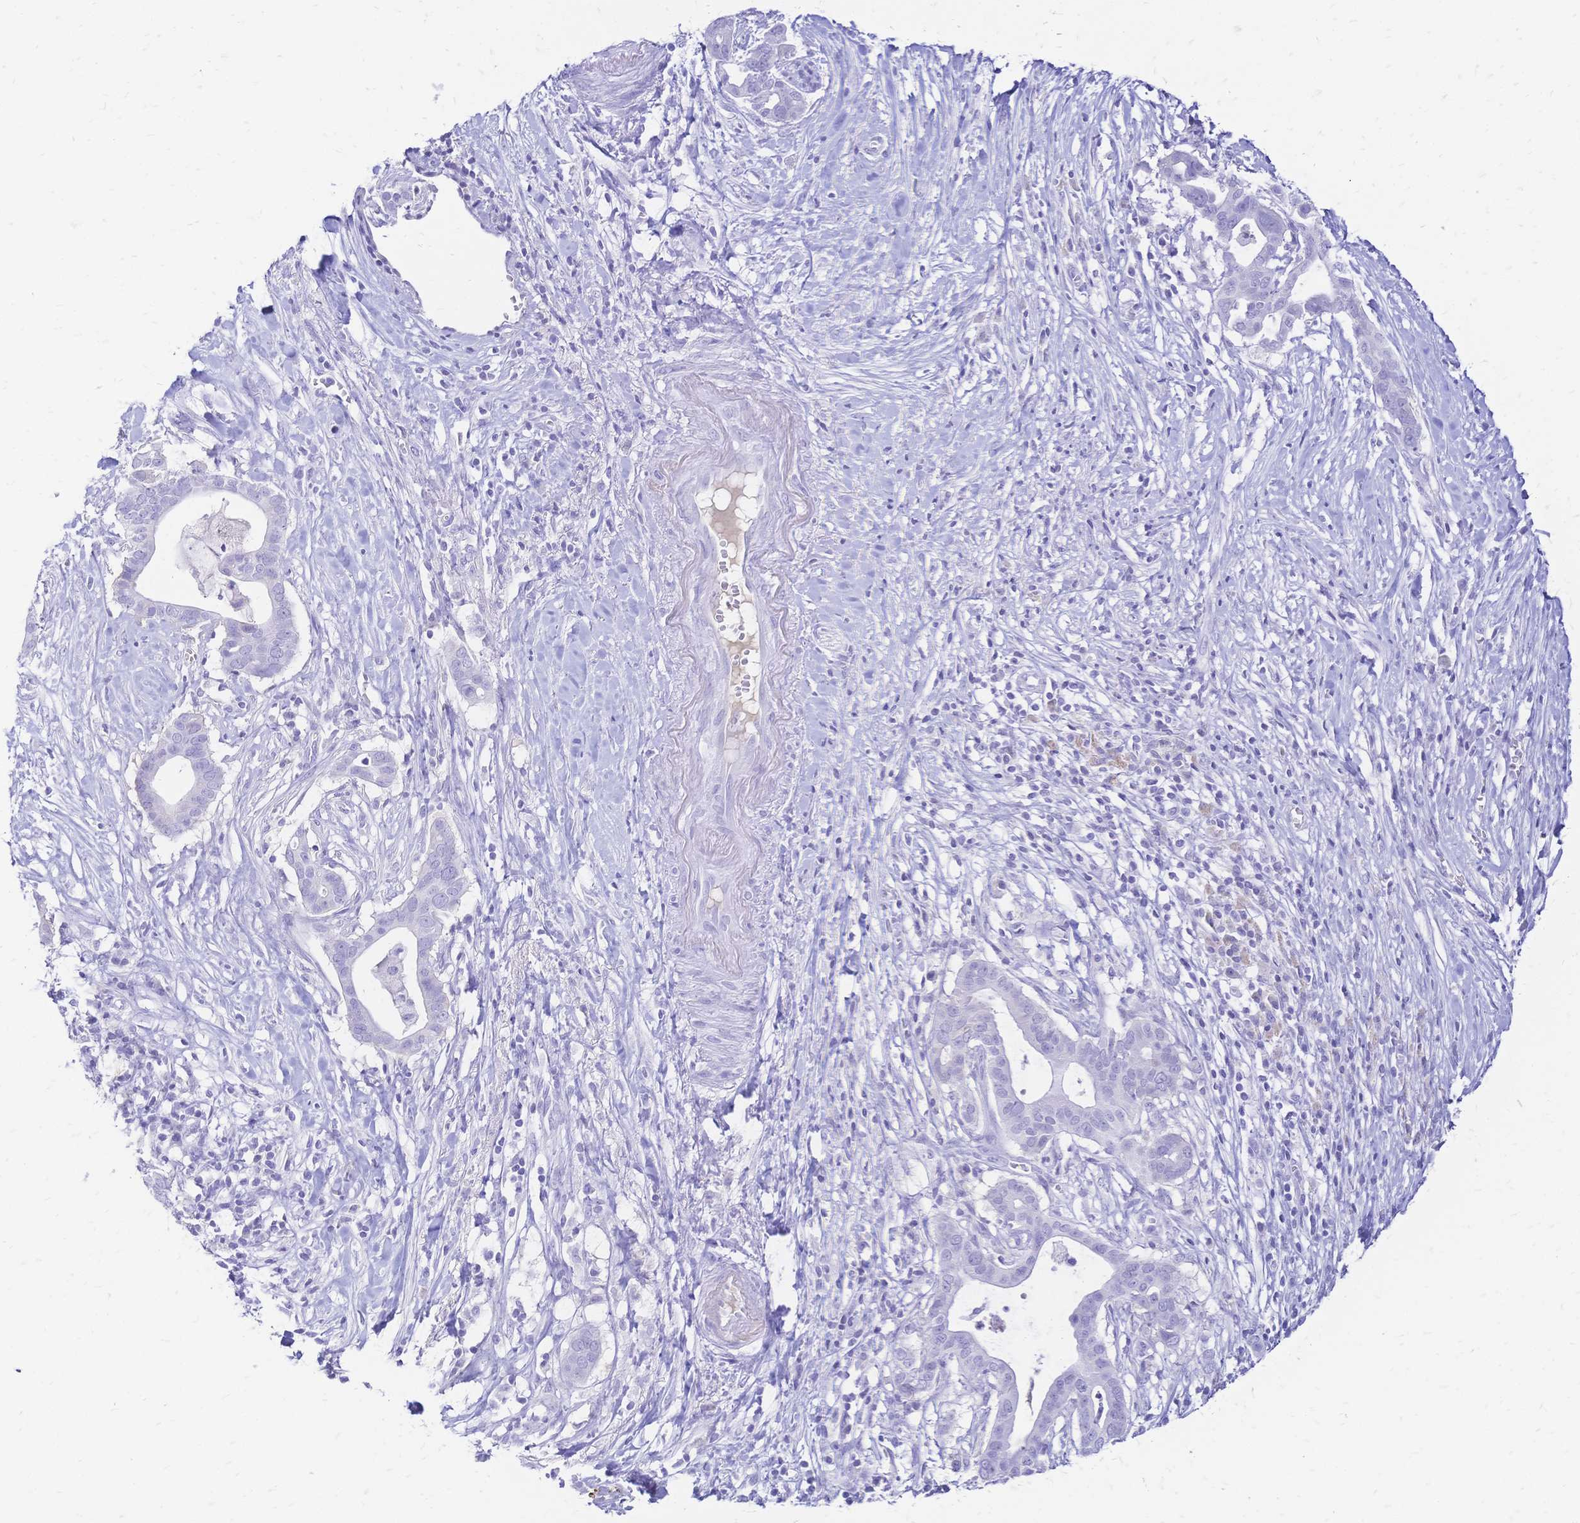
{"staining": {"intensity": "negative", "quantity": "none", "location": "none"}, "tissue": "pancreatic cancer", "cell_type": "Tumor cells", "image_type": "cancer", "snomed": [{"axis": "morphology", "description": "Adenocarcinoma, NOS"}, {"axis": "topography", "description": "Pancreas"}], "caption": "Pancreatic adenocarcinoma was stained to show a protein in brown. There is no significant staining in tumor cells.", "gene": "FA2H", "patient": {"sex": "male", "age": 61}}